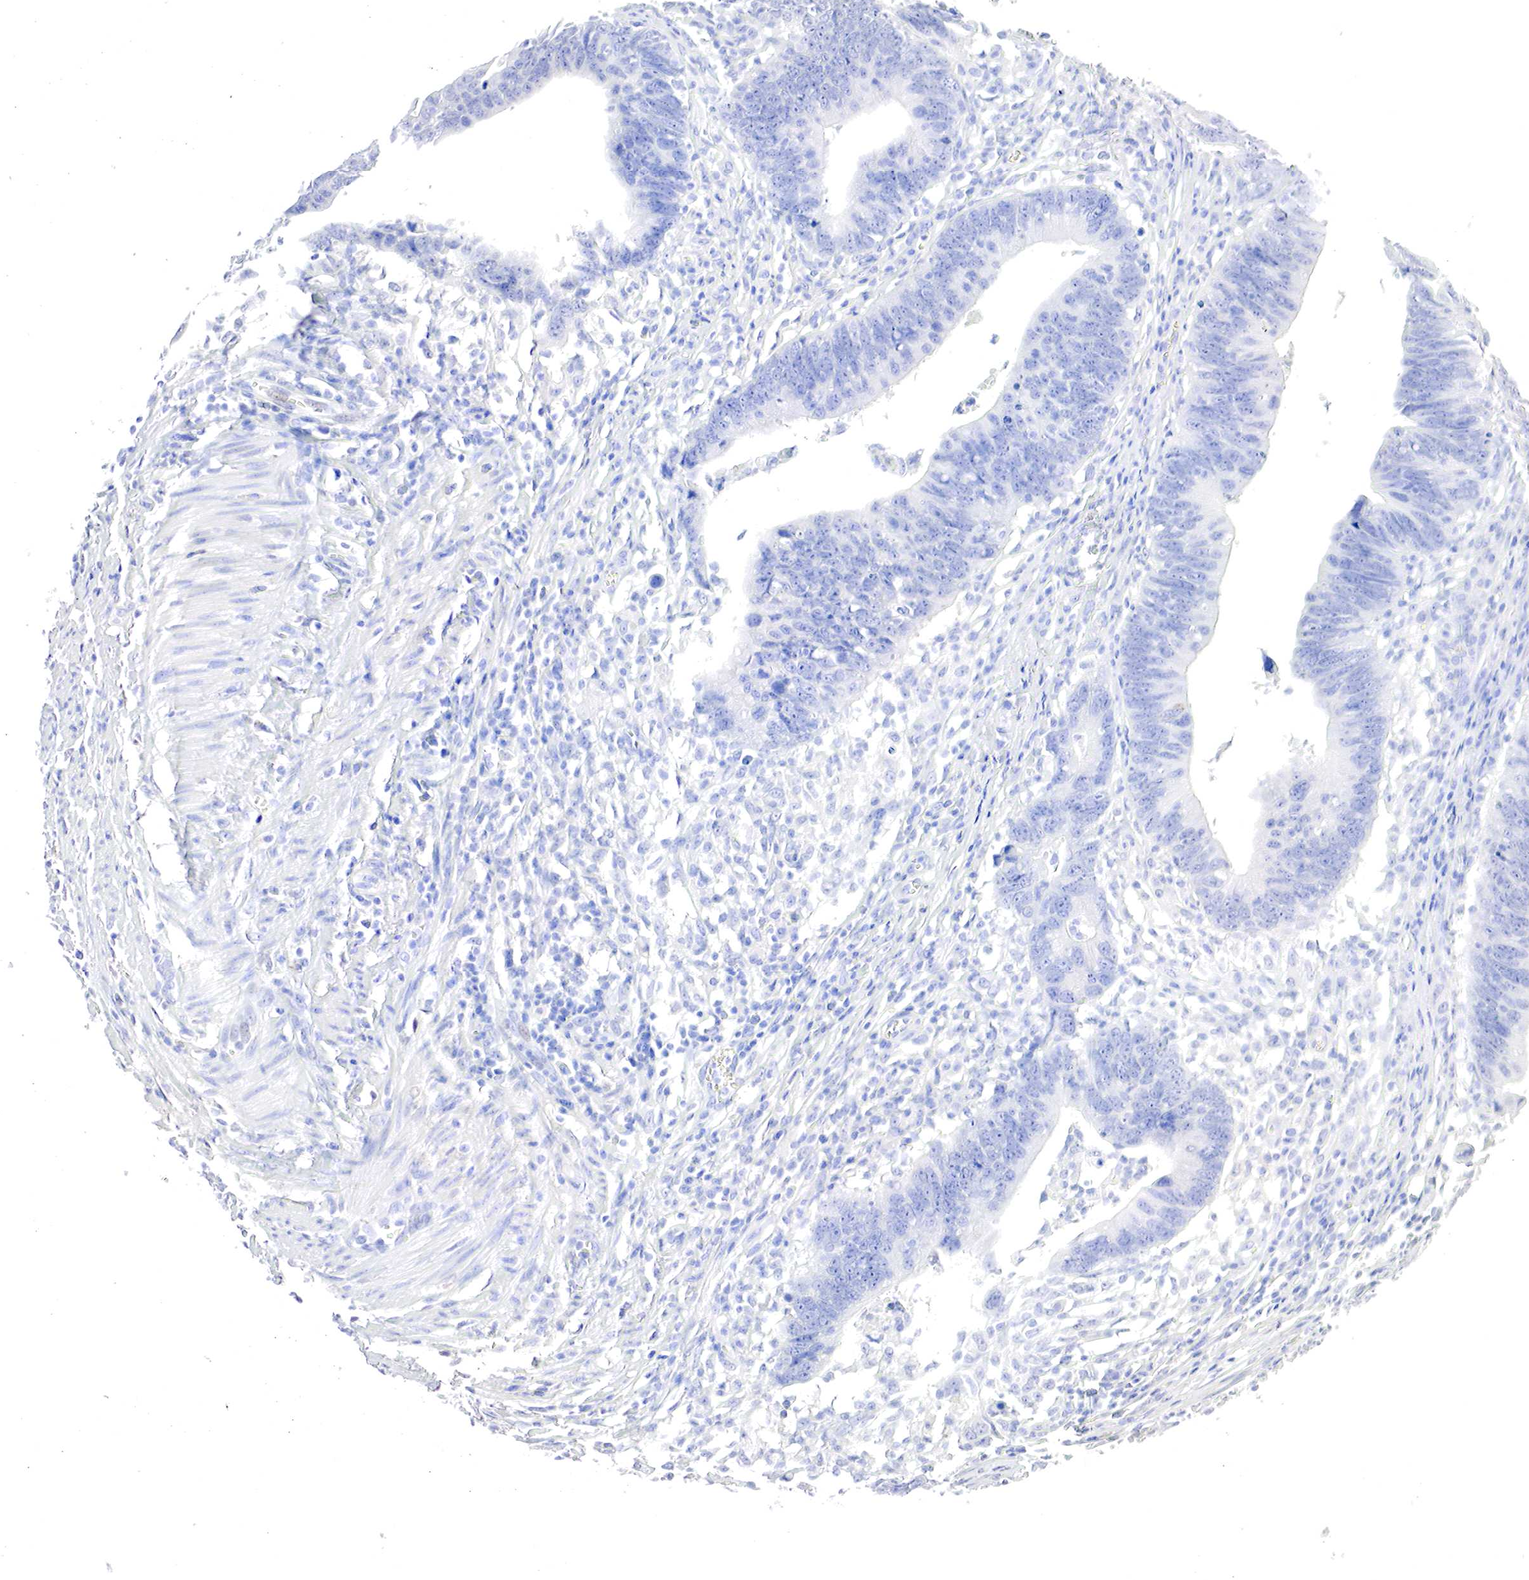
{"staining": {"intensity": "negative", "quantity": "none", "location": "none"}, "tissue": "colorectal cancer", "cell_type": "Tumor cells", "image_type": "cancer", "snomed": [{"axis": "morphology", "description": "Adenocarcinoma, NOS"}, {"axis": "topography", "description": "Colon"}], "caption": "High power microscopy histopathology image of an IHC micrograph of colorectal cancer, revealing no significant positivity in tumor cells.", "gene": "OTC", "patient": {"sex": "female", "age": 78}}